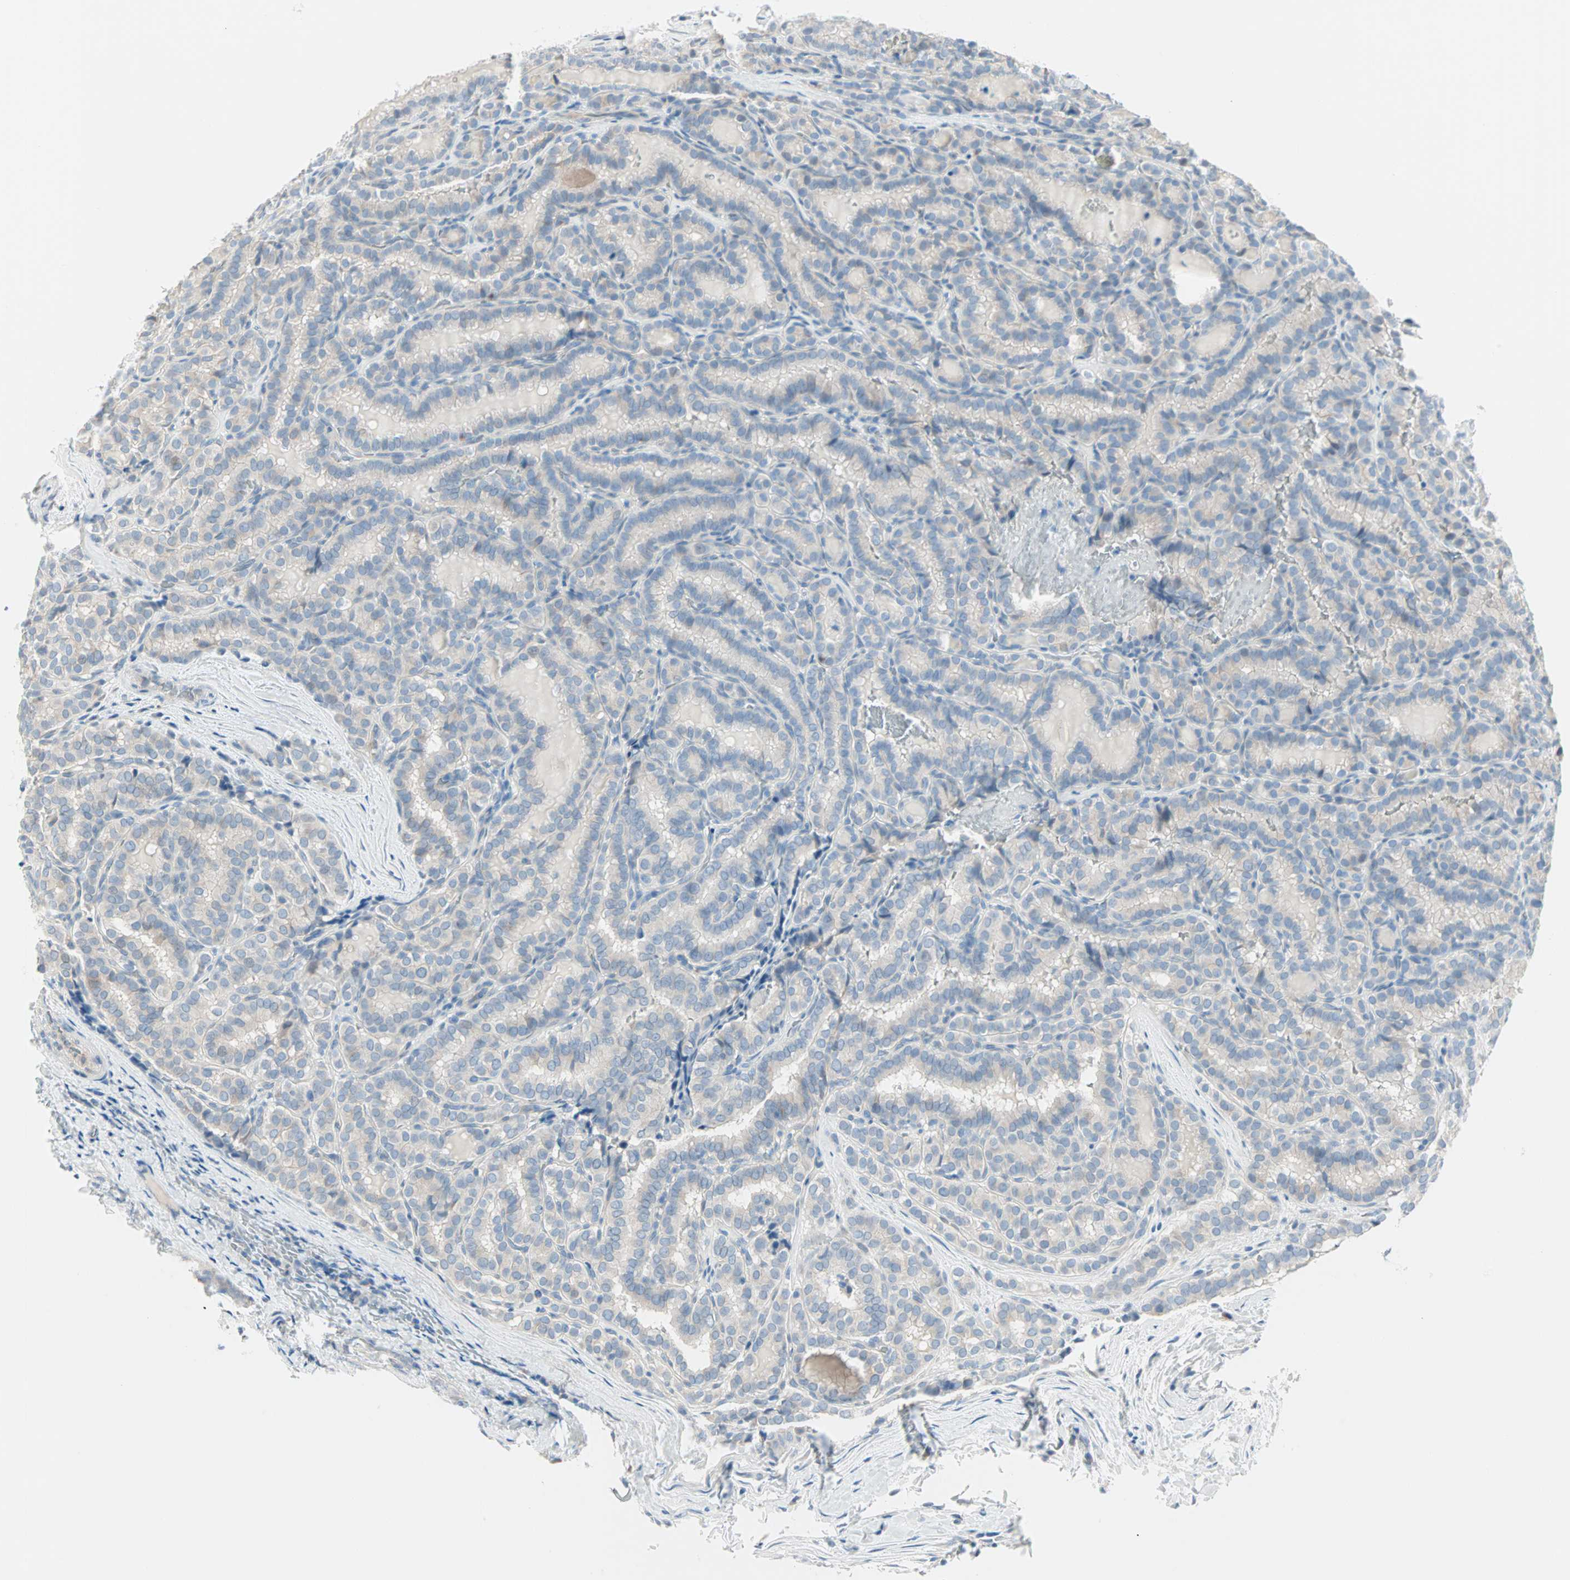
{"staining": {"intensity": "negative", "quantity": "none", "location": "none"}, "tissue": "thyroid cancer", "cell_type": "Tumor cells", "image_type": "cancer", "snomed": [{"axis": "morphology", "description": "Normal tissue, NOS"}, {"axis": "morphology", "description": "Papillary adenocarcinoma, NOS"}, {"axis": "topography", "description": "Thyroid gland"}], "caption": "DAB (3,3'-diaminobenzidine) immunohistochemical staining of human thyroid papillary adenocarcinoma exhibits no significant expression in tumor cells.", "gene": "SULT1C2", "patient": {"sex": "female", "age": 30}}